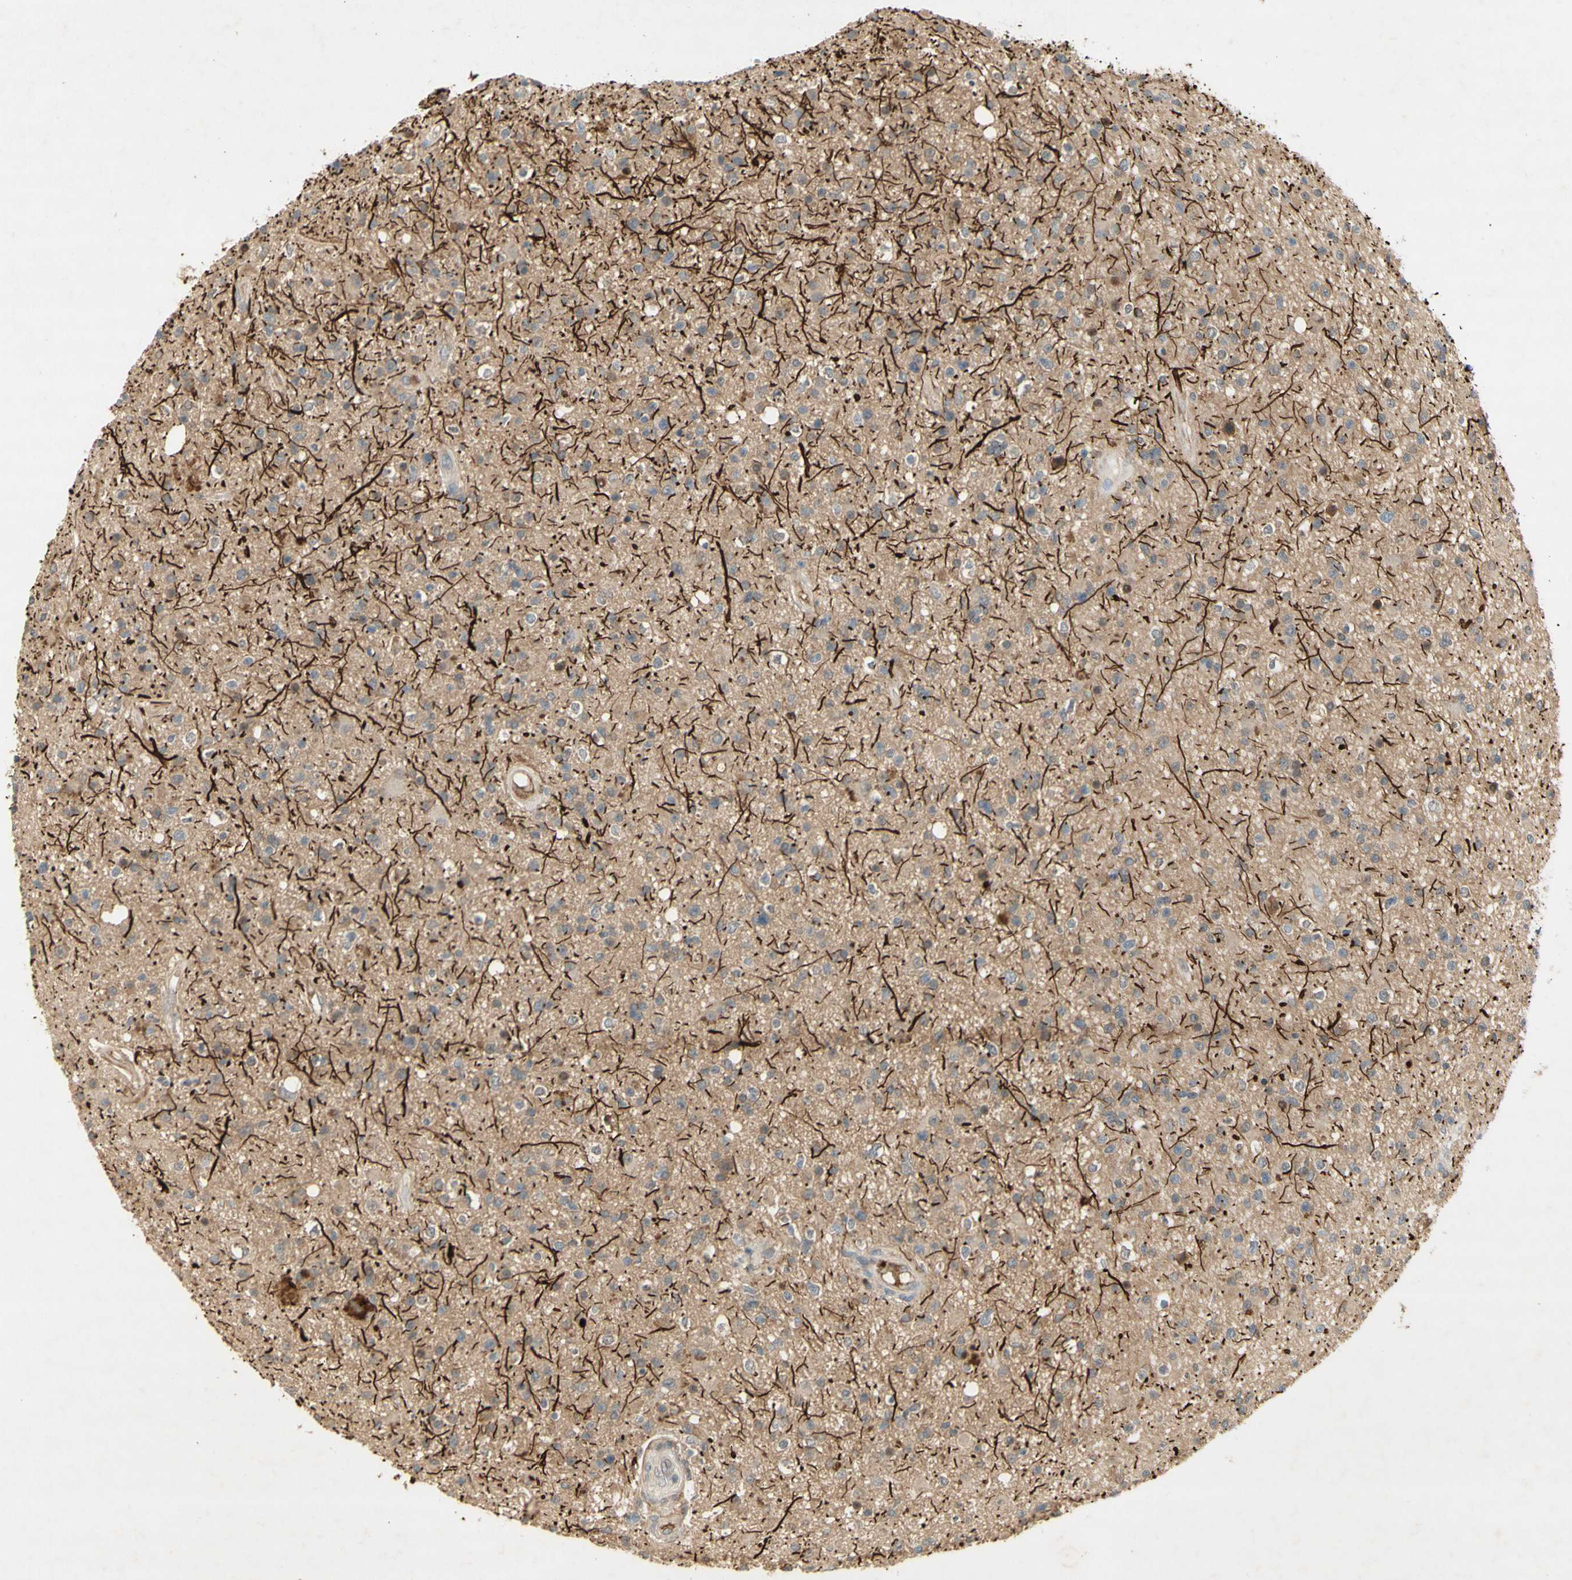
{"staining": {"intensity": "weak", "quantity": "<25%", "location": "cytoplasmic/membranous"}, "tissue": "glioma", "cell_type": "Tumor cells", "image_type": "cancer", "snomed": [{"axis": "morphology", "description": "Glioma, malignant, High grade"}, {"axis": "topography", "description": "Brain"}], "caption": "Immunohistochemical staining of human malignant glioma (high-grade) shows no significant staining in tumor cells.", "gene": "NRG4", "patient": {"sex": "male", "age": 33}}